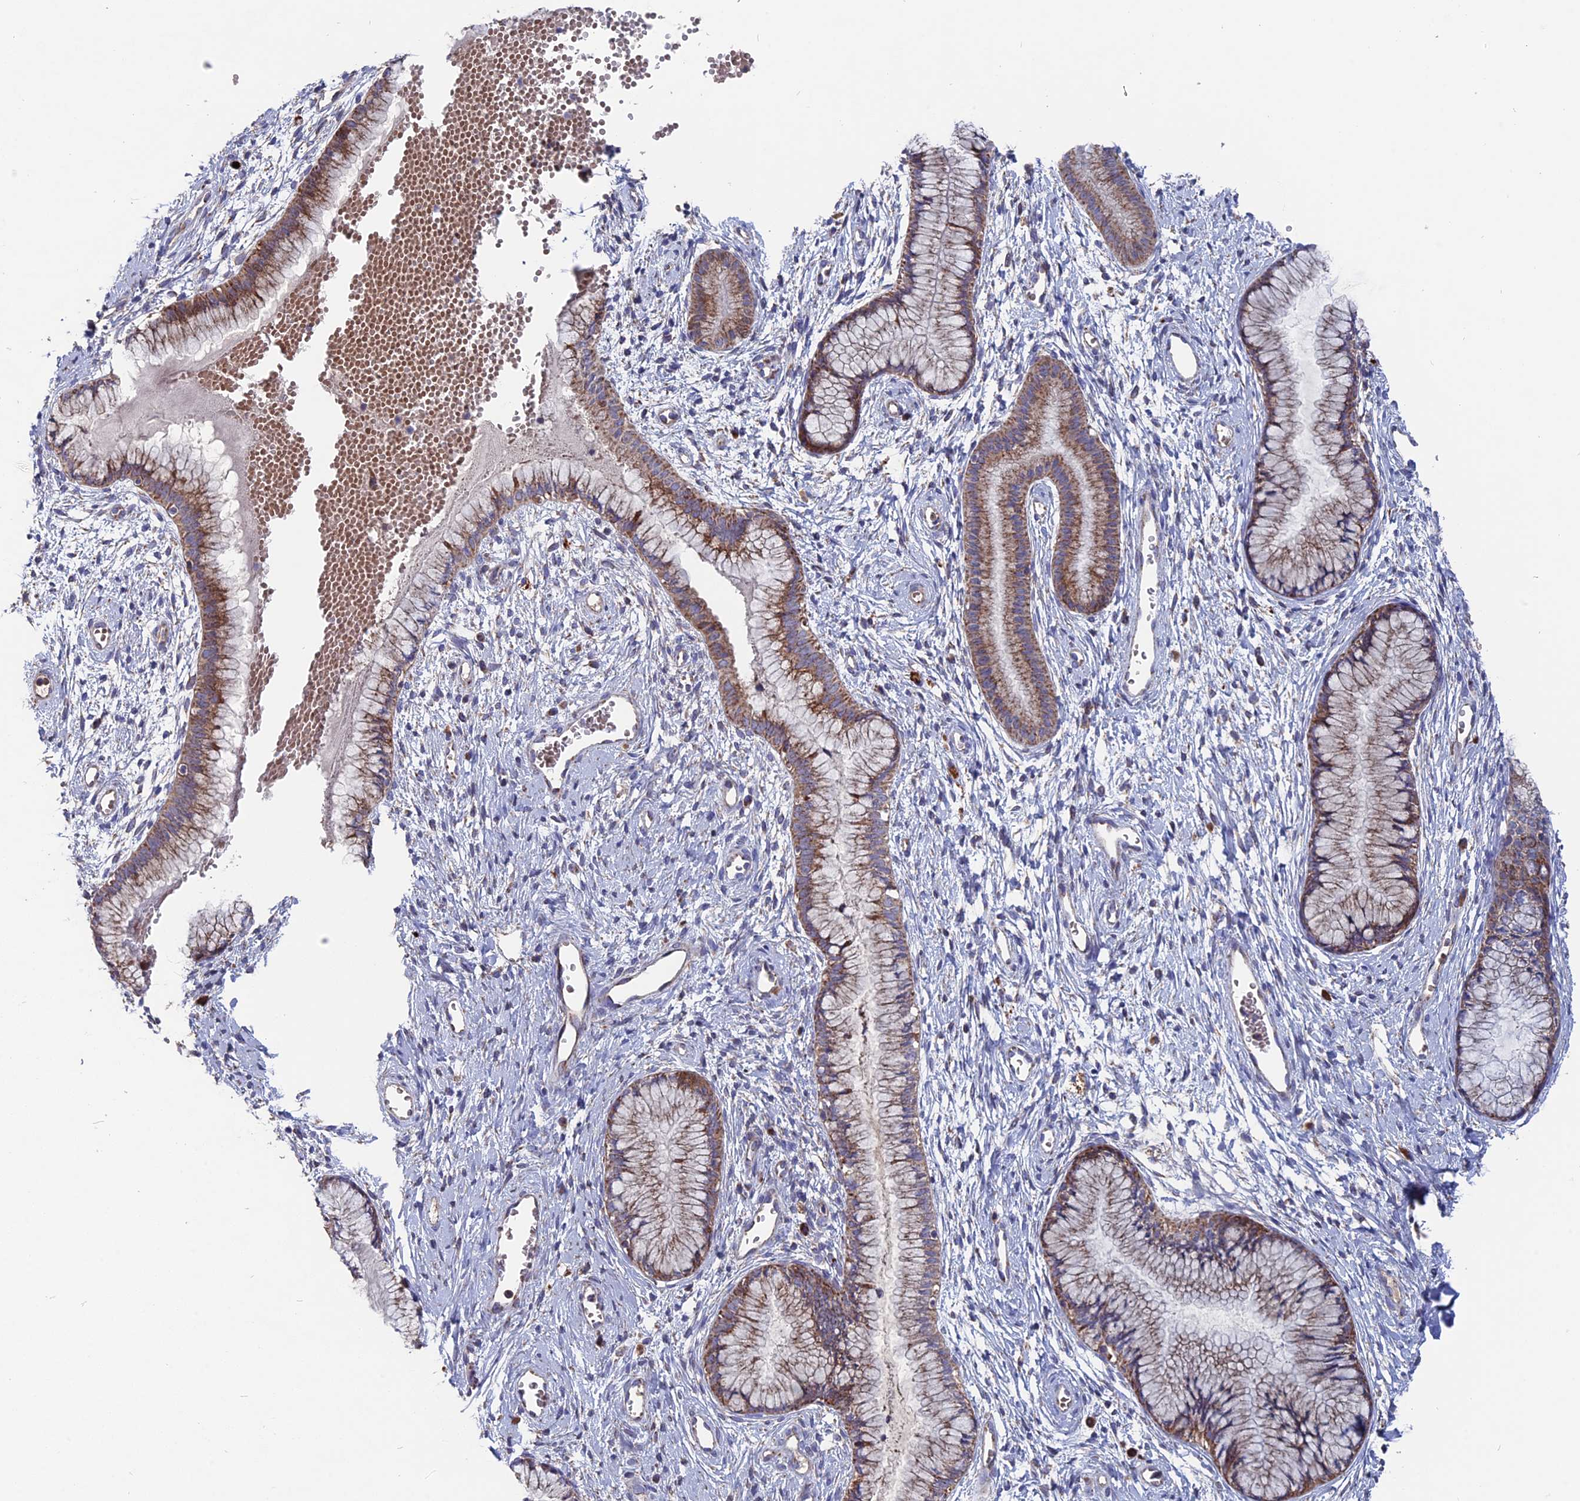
{"staining": {"intensity": "moderate", "quantity": ">75%", "location": "cytoplasmic/membranous"}, "tissue": "cervix", "cell_type": "Glandular cells", "image_type": "normal", "snomed": [{"axis": "morphology", "description": "Normal tissue, NOS"}, {"axis": "topography", "description": "Cervix"}], "caption": "The photomicrograph reveals a brown stain indicating the presence of a protein in the cytoplasmic/membranous of glandular cells in cervix.", "gene": "TGFA", "patient": {"sex": "female", "age": 42}}